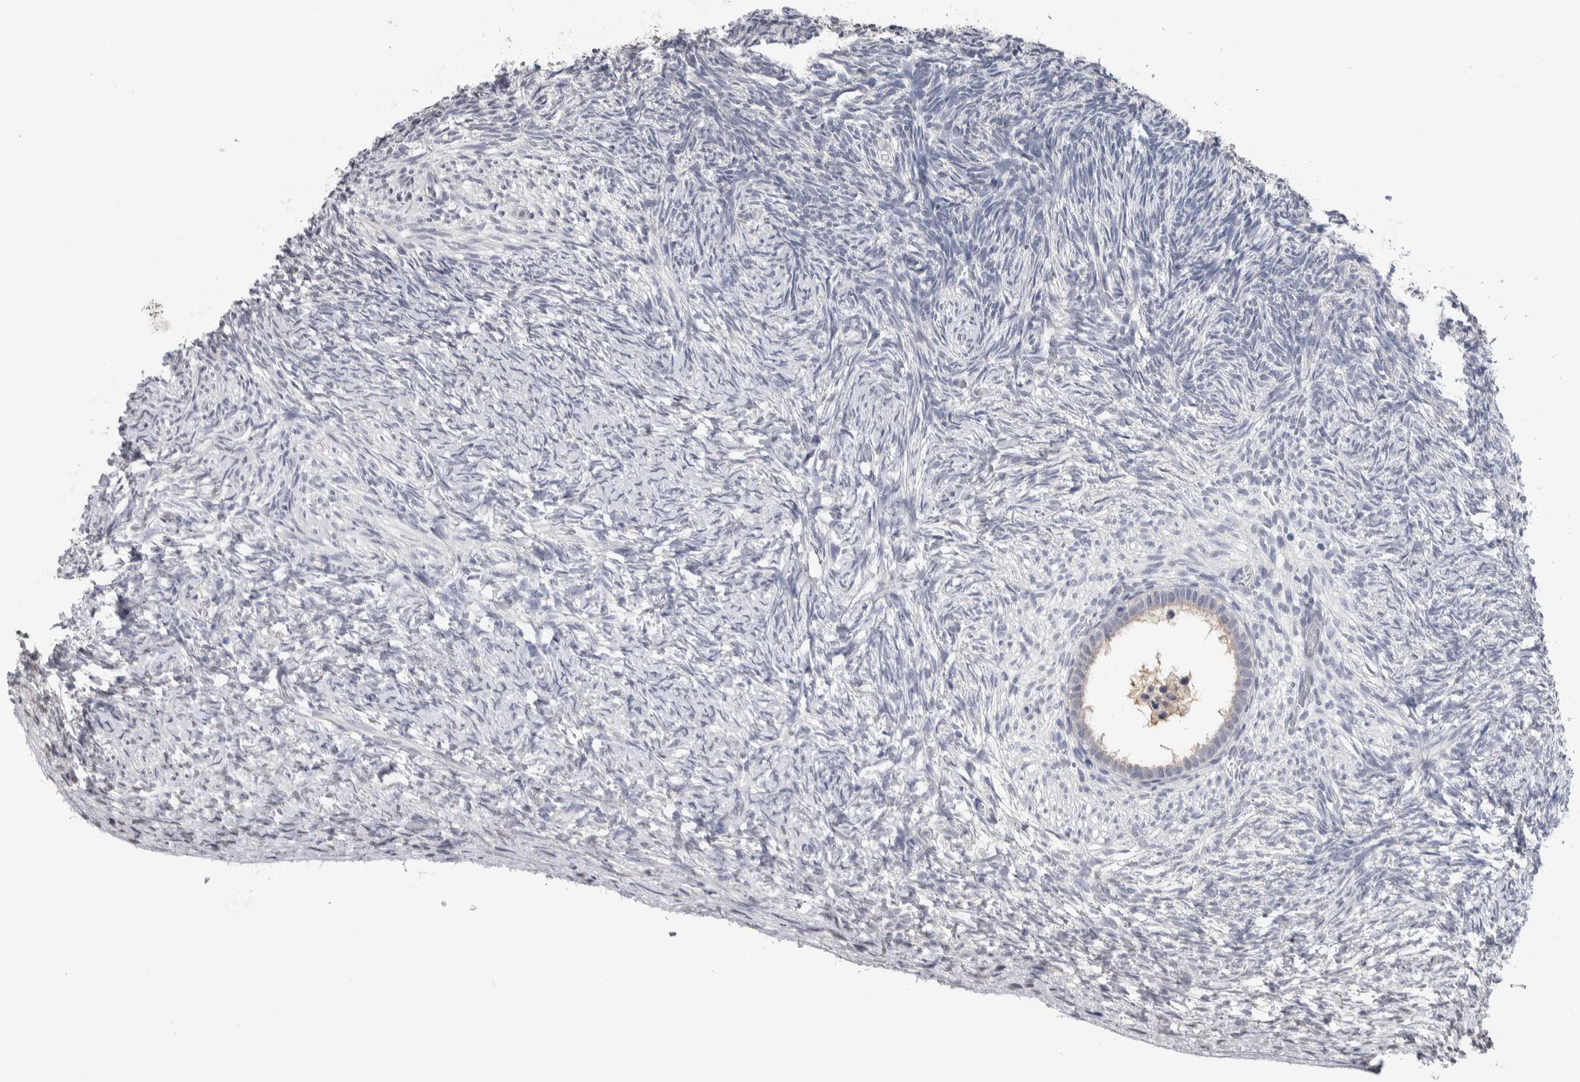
{"staining": {"intensity": "negative", "quantity": "none", "location": "none"}, "tissue": "ovary", "cell_type": "Ovarian stroma cells", "image_type": "normal", "snomed": [{"axis": "morphology", "description": "Normal tissue, NOS"}, {"axis": "topography", "description": "Ovary"}], "caption": "Immunohistochemical staining of benign human ovary displays no significant staining in ovarian stroma cells.", "gene": "TMEM102", "patient": {"sex": "female", "age": 34}}